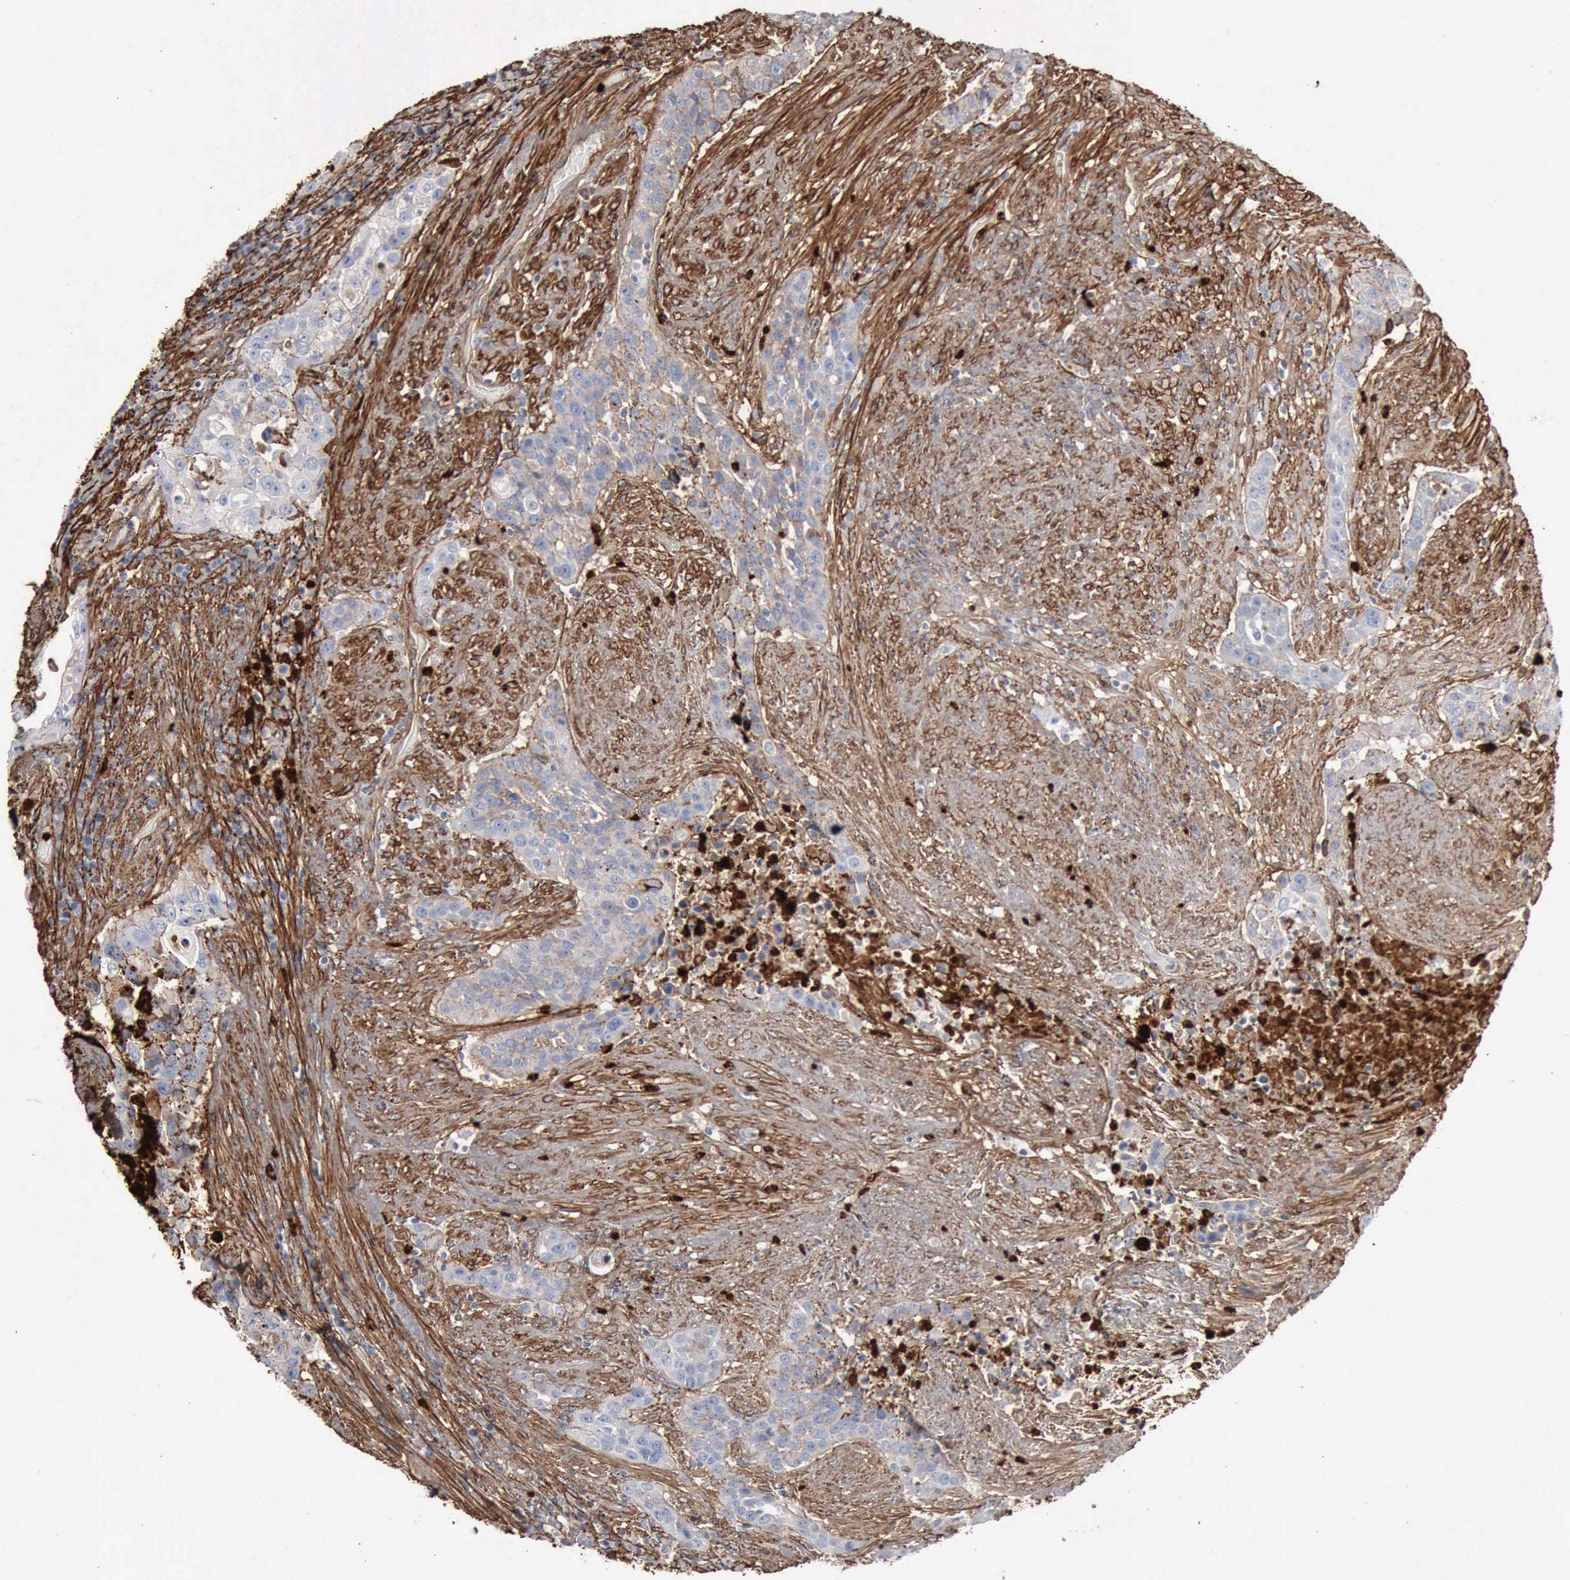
{"staining": {"intensity": "negative", "quantity": "none", "location": "none"}, "tissue": "urothelial cancer", "cell_type": "Tumor cells", "image_type": "cancer", "snomed": [{"axis": "morphology", "description": "Urothelial carcinoma, High grade"}, {"axis": "topography", "description": "Urinary bladder"}], "caption": "DAB (3,3'-diaminobenzidine) immunohistochemical staining of urothelial cancer shows no significant expression in tumor cells.", "gene": "FN1", "patient": {"sex": "male", "age": 74}}